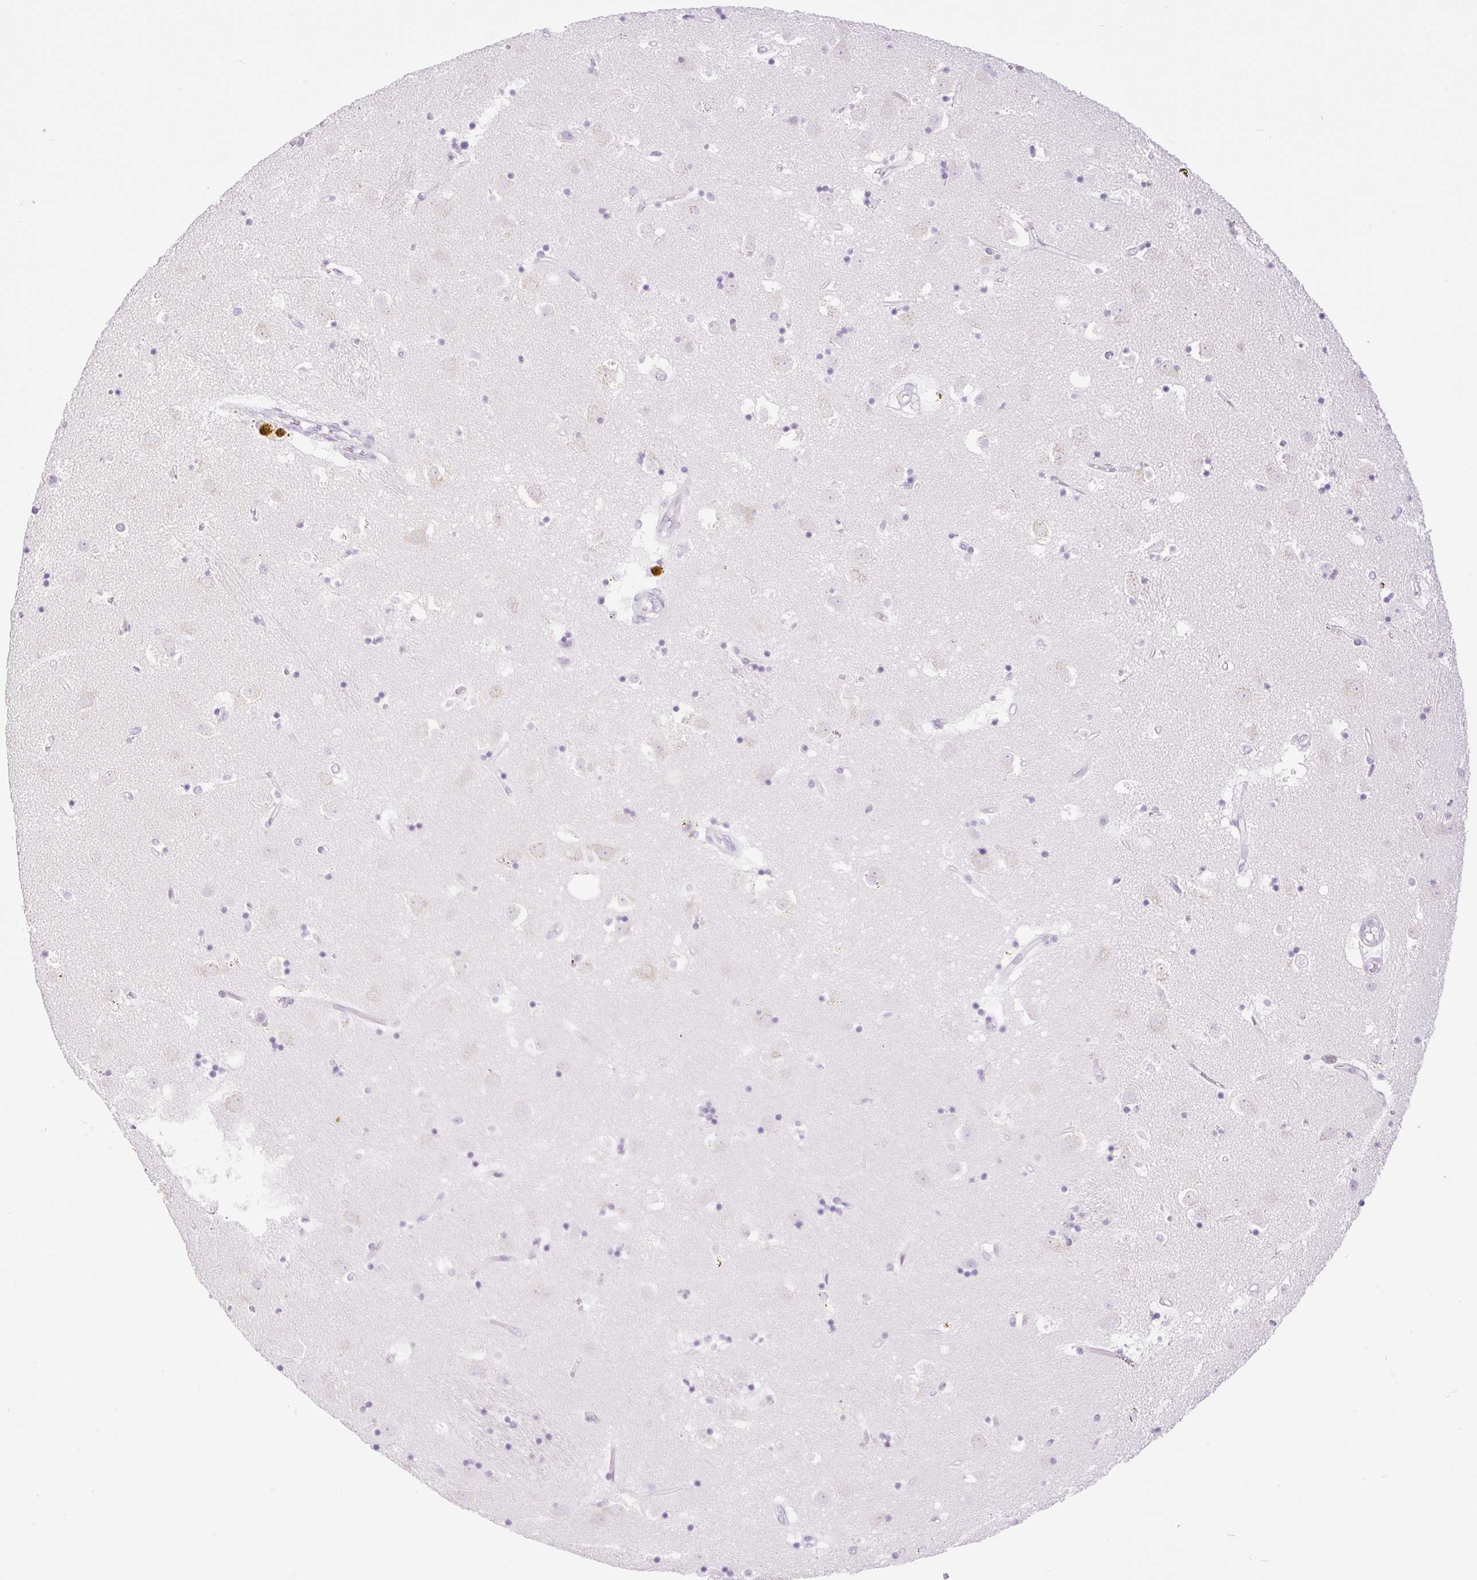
{"staining": {"intensity": "negative", "quantity": "none", "location": "none"}, "tissue": "caudate", "cell_type": "Glial cells", "image_type": "normal", "snomed": [{"axis": "morphology", "description": "Normal tissue, NOS"}, {"axis": "topography", "description": "Lateral ventricle wall"}], "caption": "This micrograph is of normal caudate stained with IHC to label a protein in brown with the nuclei are counter-stained blue. There is no expression in glial cells. (IHC, brightfield microscopy, high magnification).", "gene": "SPRR4", "patient": {"sex": "male", "age": 58}}